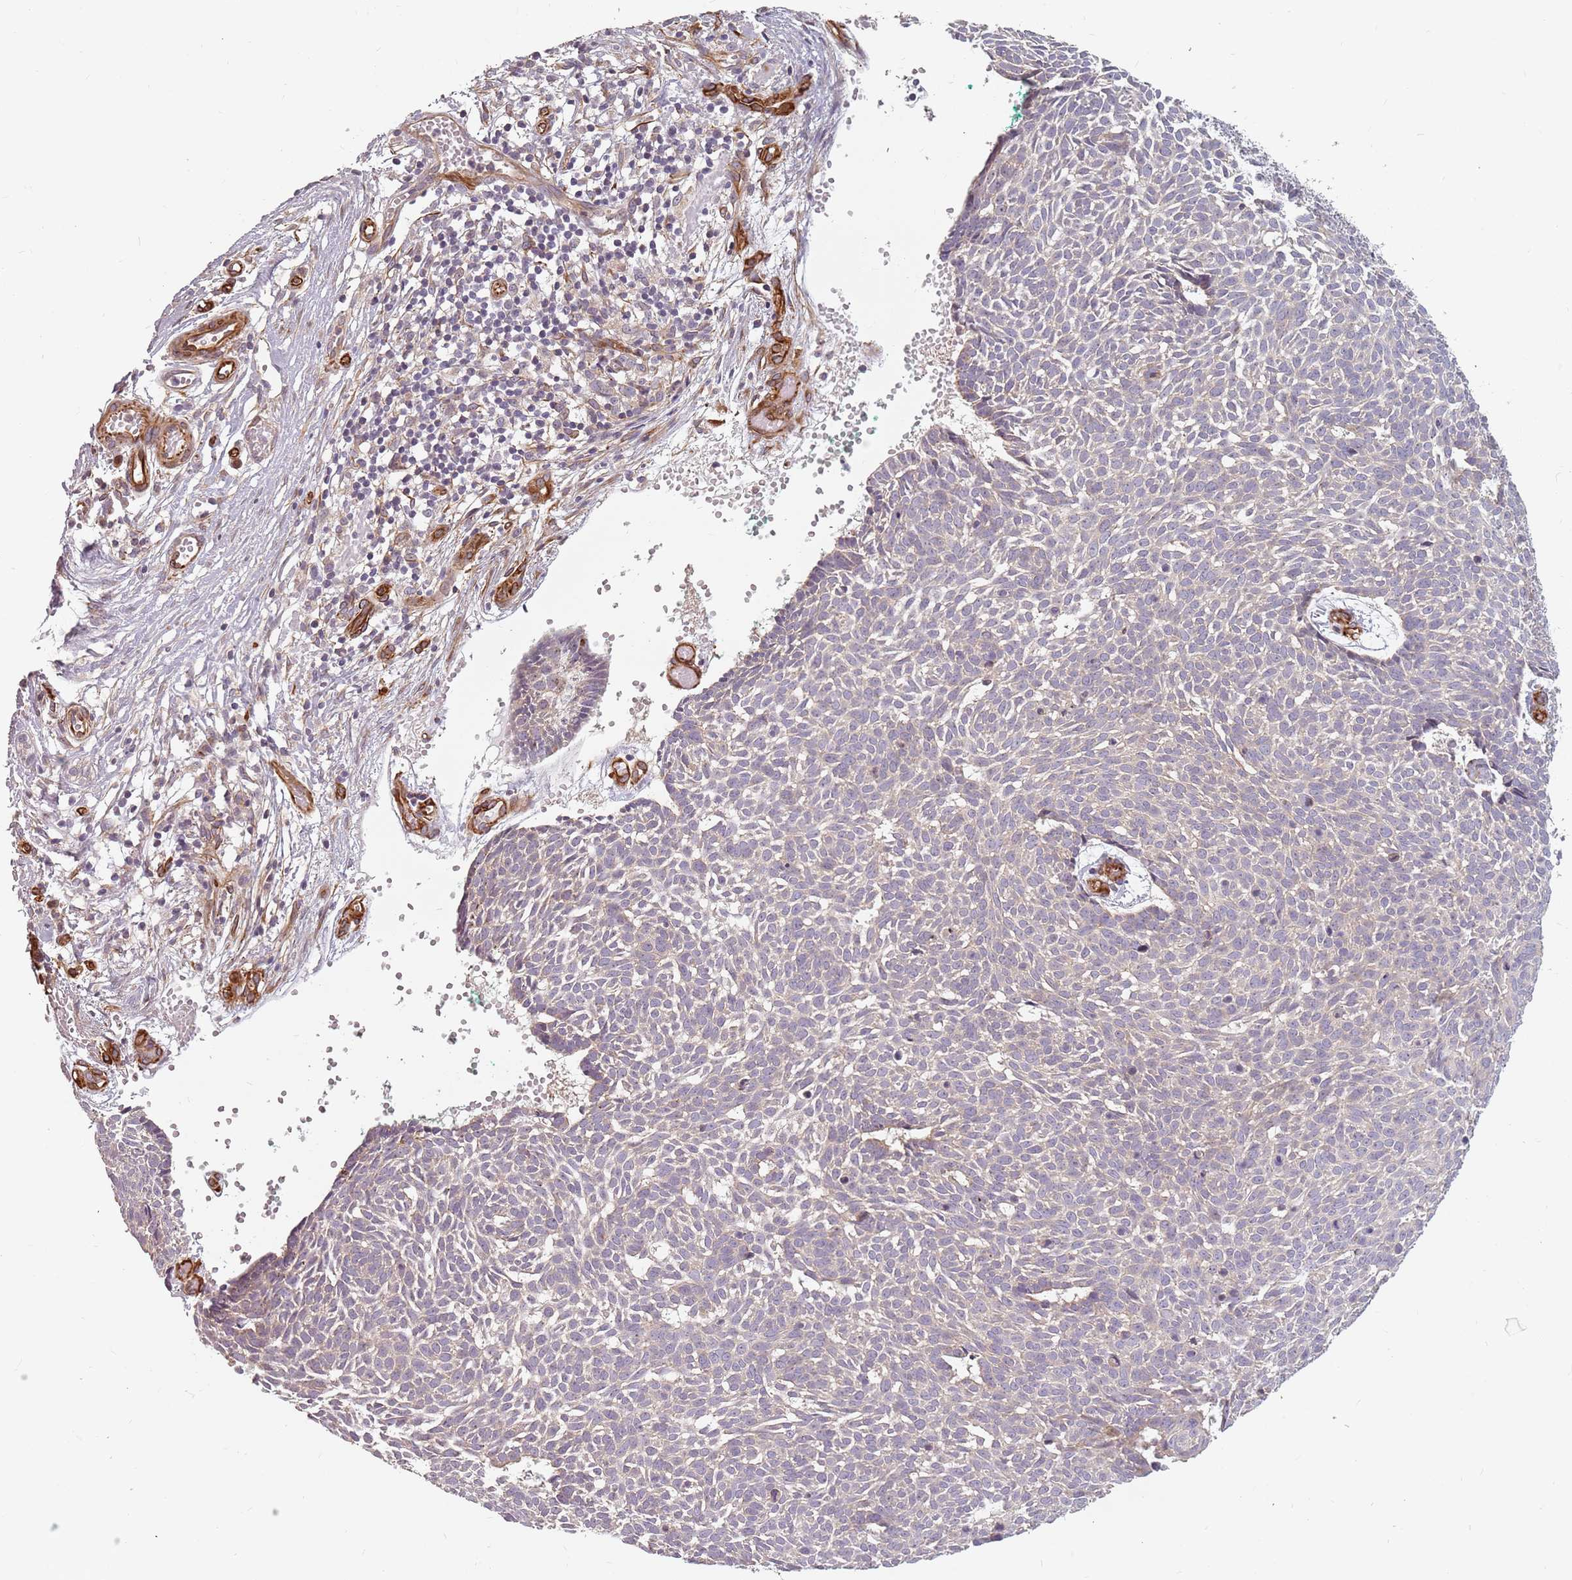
{"staining": {"intensity": "negative", "quantity": "none", "location": "none"}, "tissue": "skin cancer", "cell_type": "Tumor cells", "image_type": "cancer", "snomed": [{"axis": "morphology", "description": "Basal cell carcinoma"}, {"axis": "topography", "description": "Skin"}], "caption": "Micrograph shows no significant protein expression in tumor cells of skin cancer.", "gene": "GAS2L3", "patient": {"sex": "male", "age": 61}}